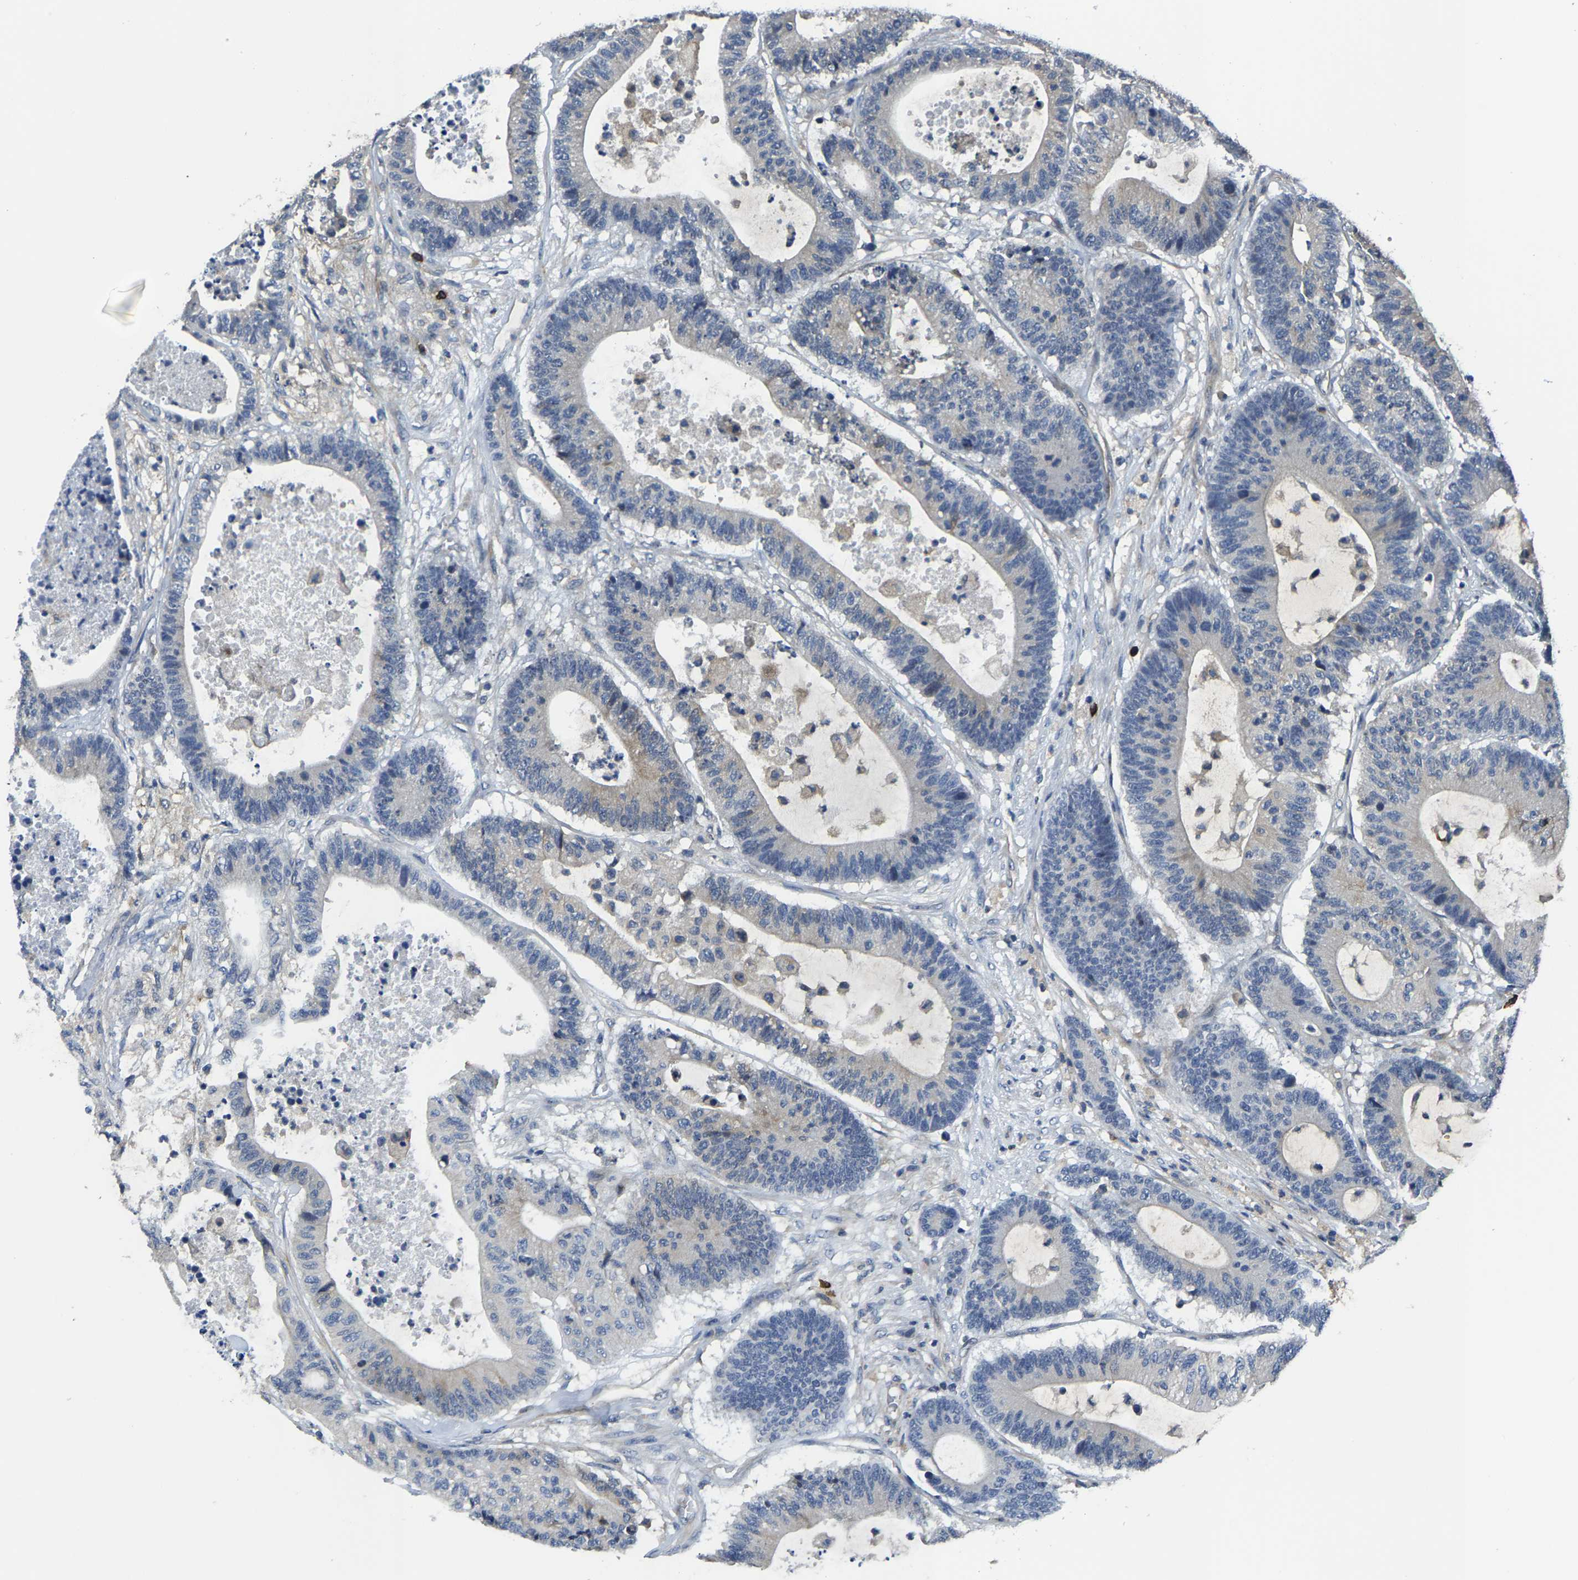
{"staining": {"intensity": "moderate", "quantity": "<25%", "location": "cytoplasmic/membranous"}, "tissue": "colorectal cancer", "cell_type": "Tumor cells", "image_type": "cancer", "snomed": [{"axis": "morphology", "description": "Adenocarcinoma, NOS"}, {"axis": "topography", "description": "Colon"}], "caption": "Adenocarcinoma (colorectal) was stained to show a protein in brown. There is low levels of moderate cytoplasmic/membranous staining in about <25% of tumor cells. The staining was performed using DAB, with brown indicating positive protein expression. Nuclei are stained blue with hematoxylin.", "gene": "AGBL3", "patient": {"sex": "female", "age": 84}}